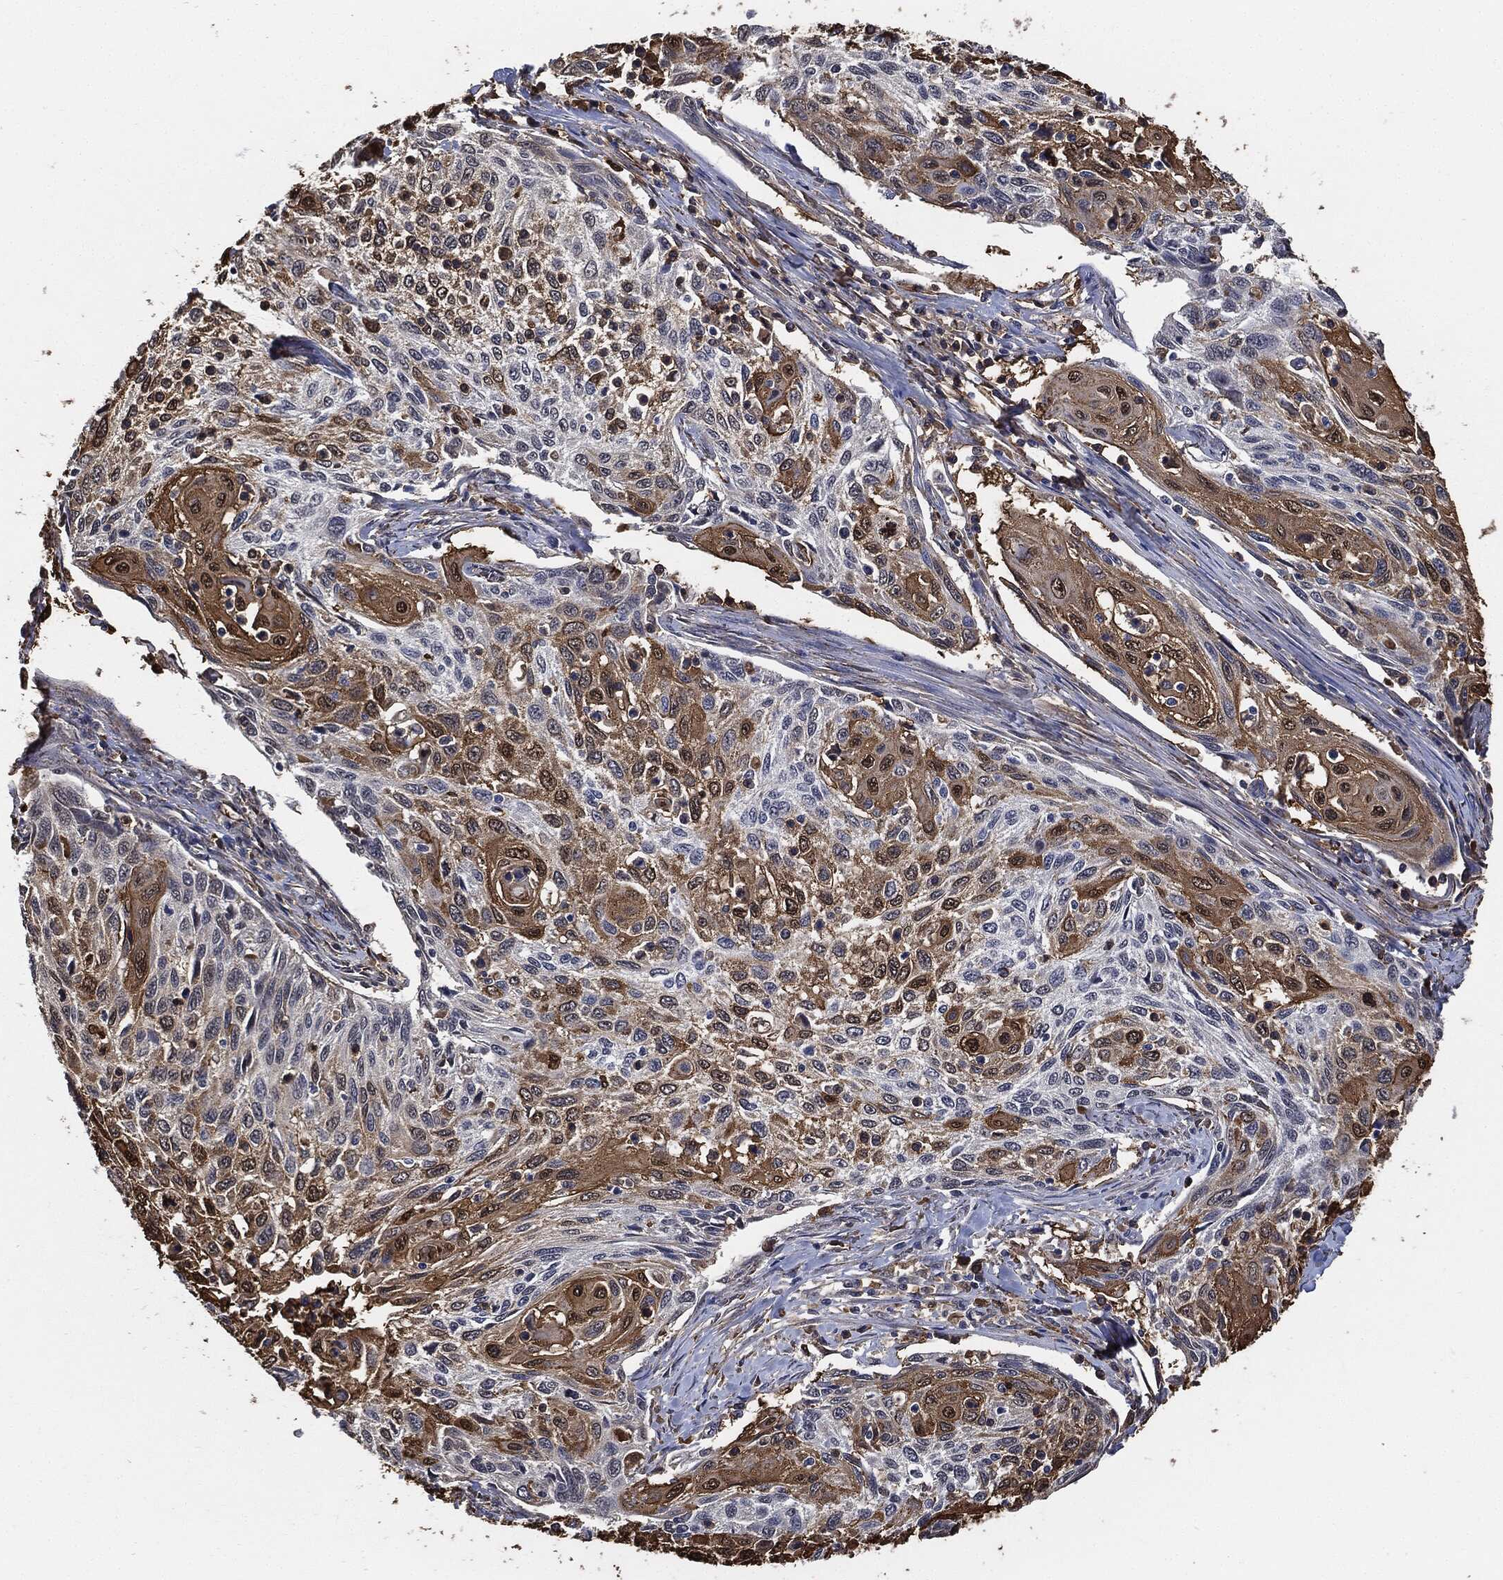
{"staining": {"intensity": "moderate", "quantity": "25%-75%", "location": "cytoplasmic/membranous"}, "tissue": "cervical cancer", "cell_type": "Tumor cells", "image_type": "cancer", "snomed": [{"axis": "morphology", "description": "Squamous cell carcinoma, NOS"}, {"axis": "topography", "description": "Cervix"}], "caption": "High-magnification brightfield microscopy of cervical squamous cell carcinoma stained with DAB (brown) and counterstained with hematoxylin (blue). tumor cells exhibit moderate cytoplasmic/membranous expression is appreciated in about25%-75% of cells.", "gene": "S100A9", "patient": {"sex": "female", "age": 70}}